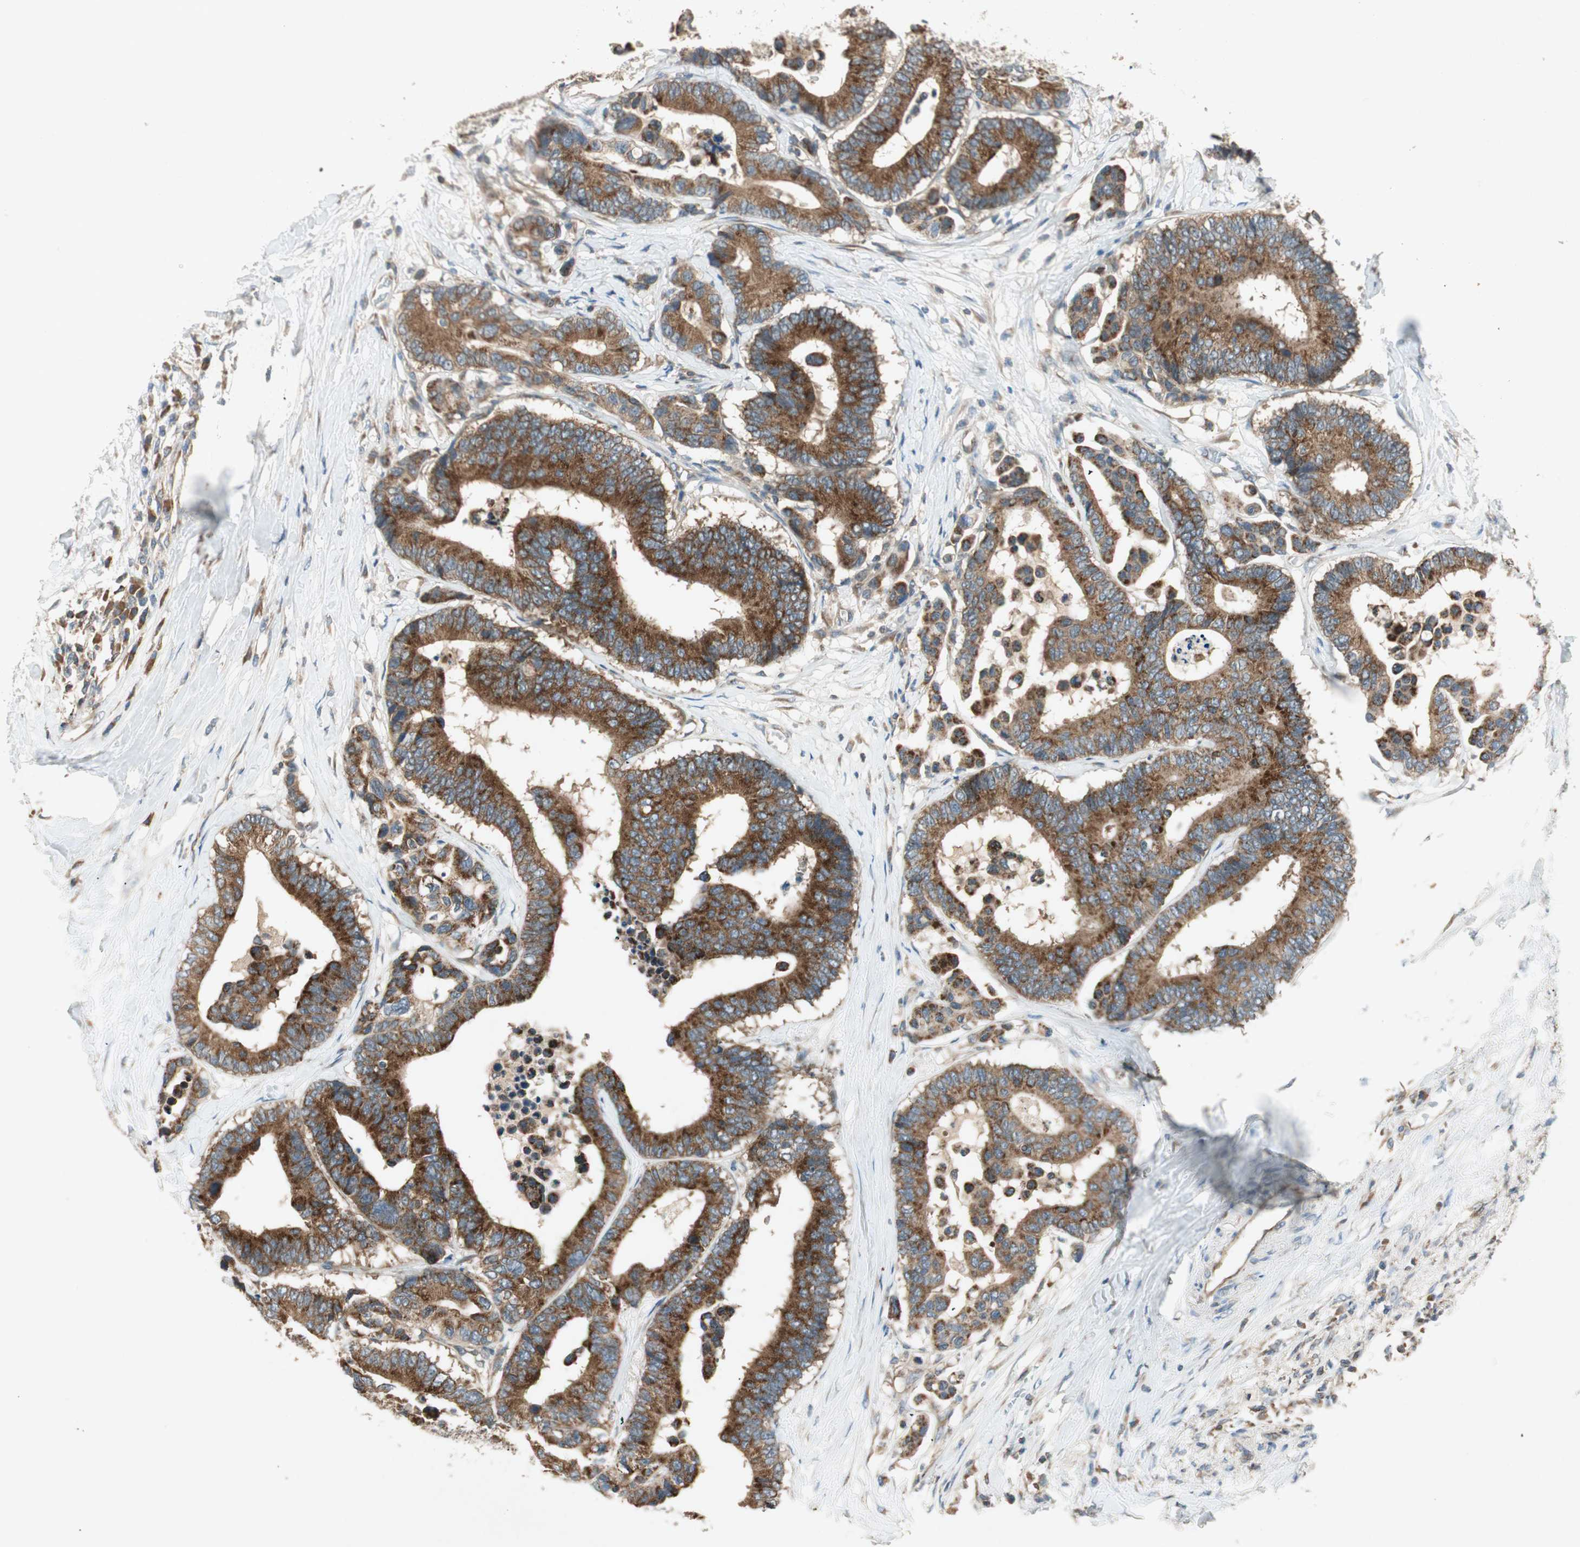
{"staining": {"intensity": "strong", "quantity": ">75%", "location": "cytoplasmic/membranous"}, "tissue": "colorectal cancer", "cell_type": "Tumor cells", "image_type": "cancer", "snomed": [{"axis": "morphology", "description": "Normal tissue, NOS"}, {"axis": "morphology", "description": "Adenocarcinoma, NOS"}, {"axis": "topography", "description": "Colon"}], "caption": "Adenocarcinoma (colorectal) stained with a protein marker reveals strong staining in tumor cells.", "gene": "CHADL", "patient": {"sex": "male", "age": 82}}